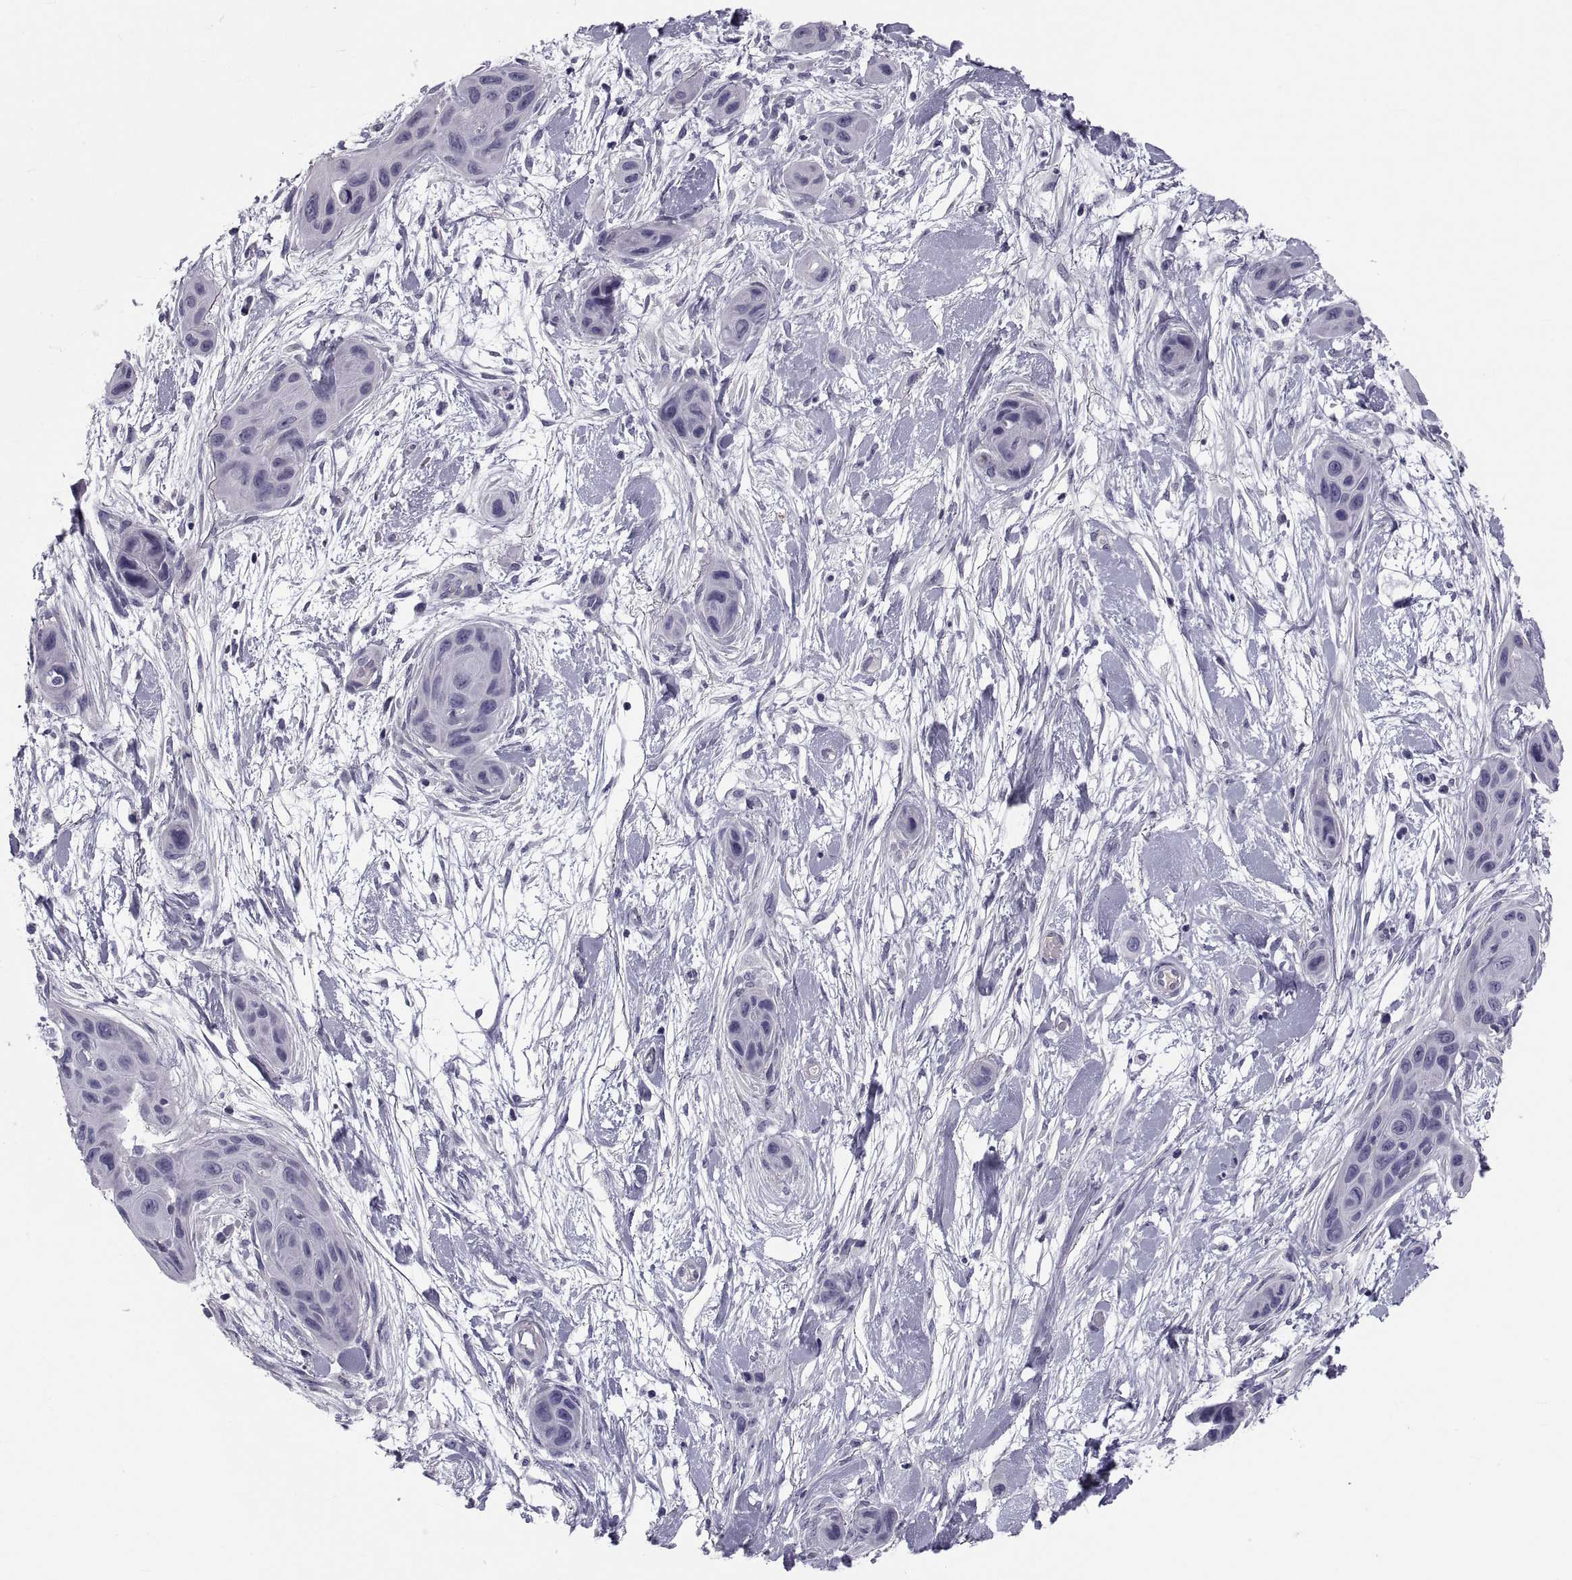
{"staining": {"intensity": "negative", "quantity": "none", "location": "none"}, "tissue": "skin cancer", "cell_type": "Tumor cells", "image_type": "cancer", "snomed": [{"axis": "morphology", "description": "Squamous cell carcinoma, NOS"}, {"axis": "topography", "description": "Skin"}], "caption": "A high-resolution micrograph shows IHC staining of skin cancer (squamous cell carcinoma), which displays no significant positivity in tumor cells.", "gene": "PDZRN4", "patient": {"sex": "male", "age": 79}}